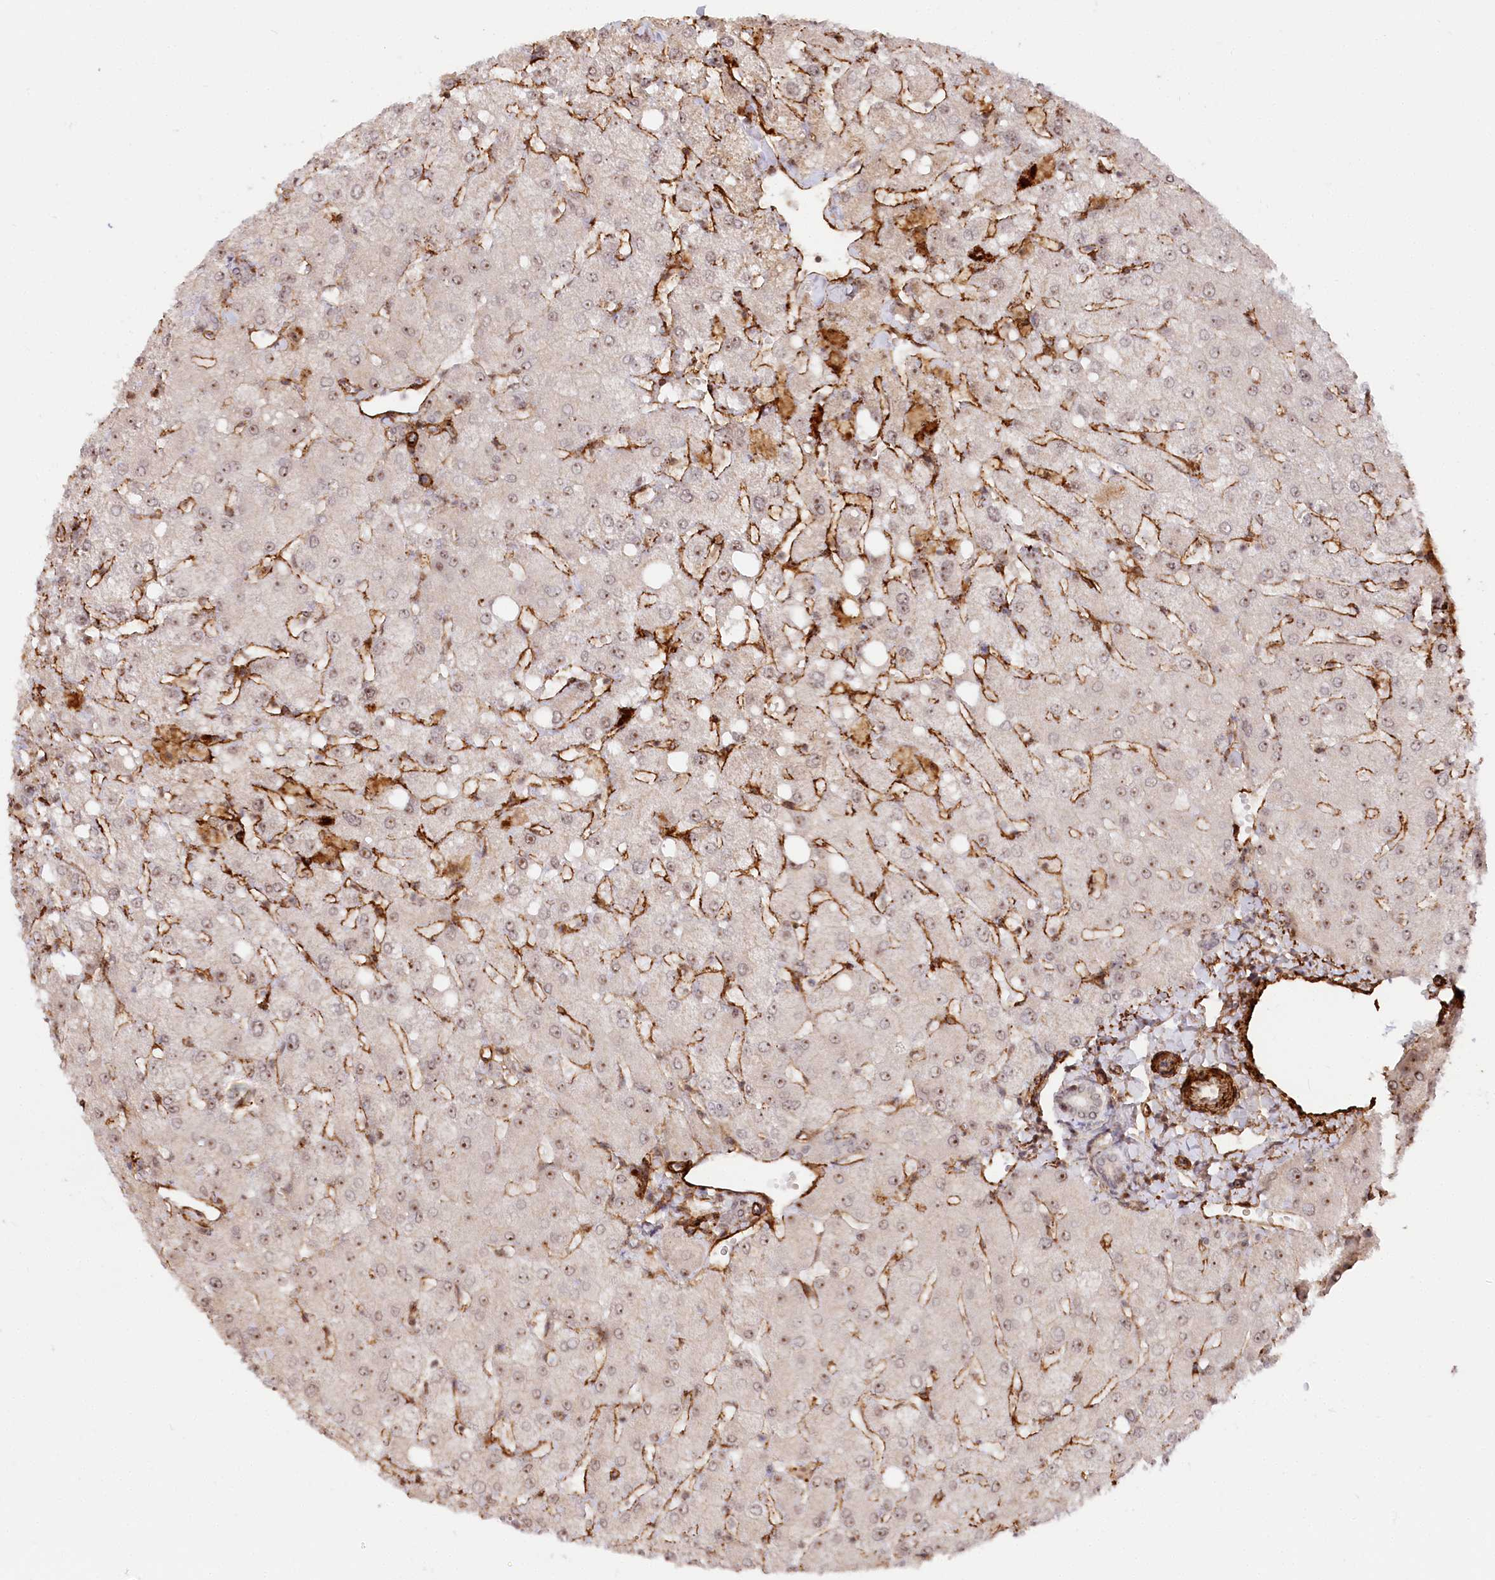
{"staining": {"intensity": "weak", "quantity": "25%-75%", "location": "nuclear"}, "tissue": "liver", "cell_type": "Cholangiocytes", "image_type": "normal", "snomed": [{"axis": "morphology", "description": "Normal tissue, NOS"}, {"axis": "topography", "description": "Liver"}], "caption": "Immunohistochemistry (DAB) staining of benign human liver reveals weak nuclear protein staining in approximately 25%-75% of cholangiocytes.", "gene": "GNL3L", "patient": {"sex": "female", "age": 54}}